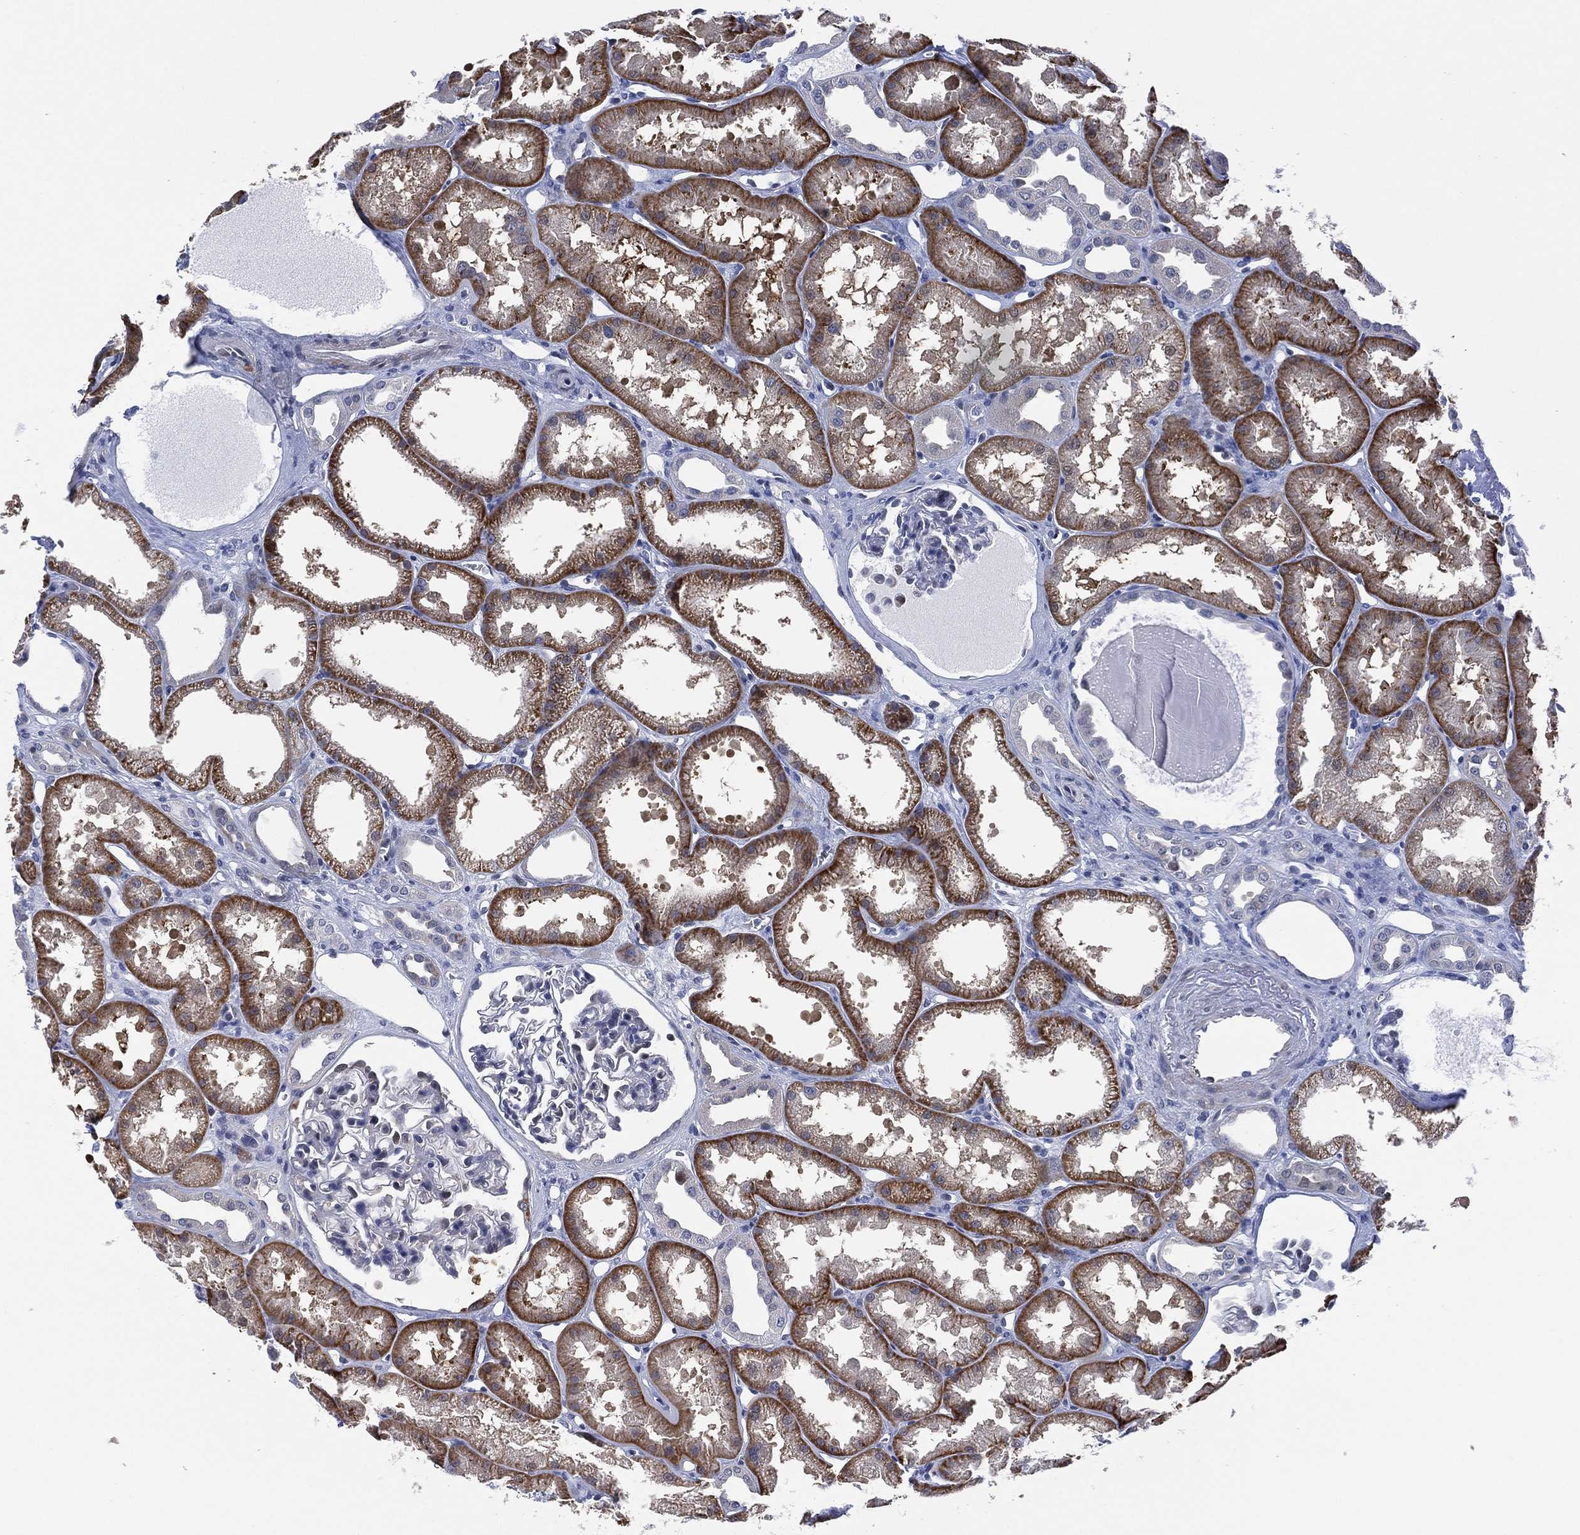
{"staining": {"intensity": "negative", "quantity": "none", "location": "none"}, "tissue": "kidney", "cell_type": "Cells in glomeruli", "image_type": "normal", "snomed": [{"axis": "morphology", "description": "Normal tissue, NOS"}, {"axis": "topography", "description": "Kidney"}], "caption": "The immunohistochemistry micrograph has no significant positivity in cells in glomeruli of kidney. (DAB IHC with hematoxylin counter stain).", "gene": "SLC4A4", "patient": {"sex": "male", "age": 61}}